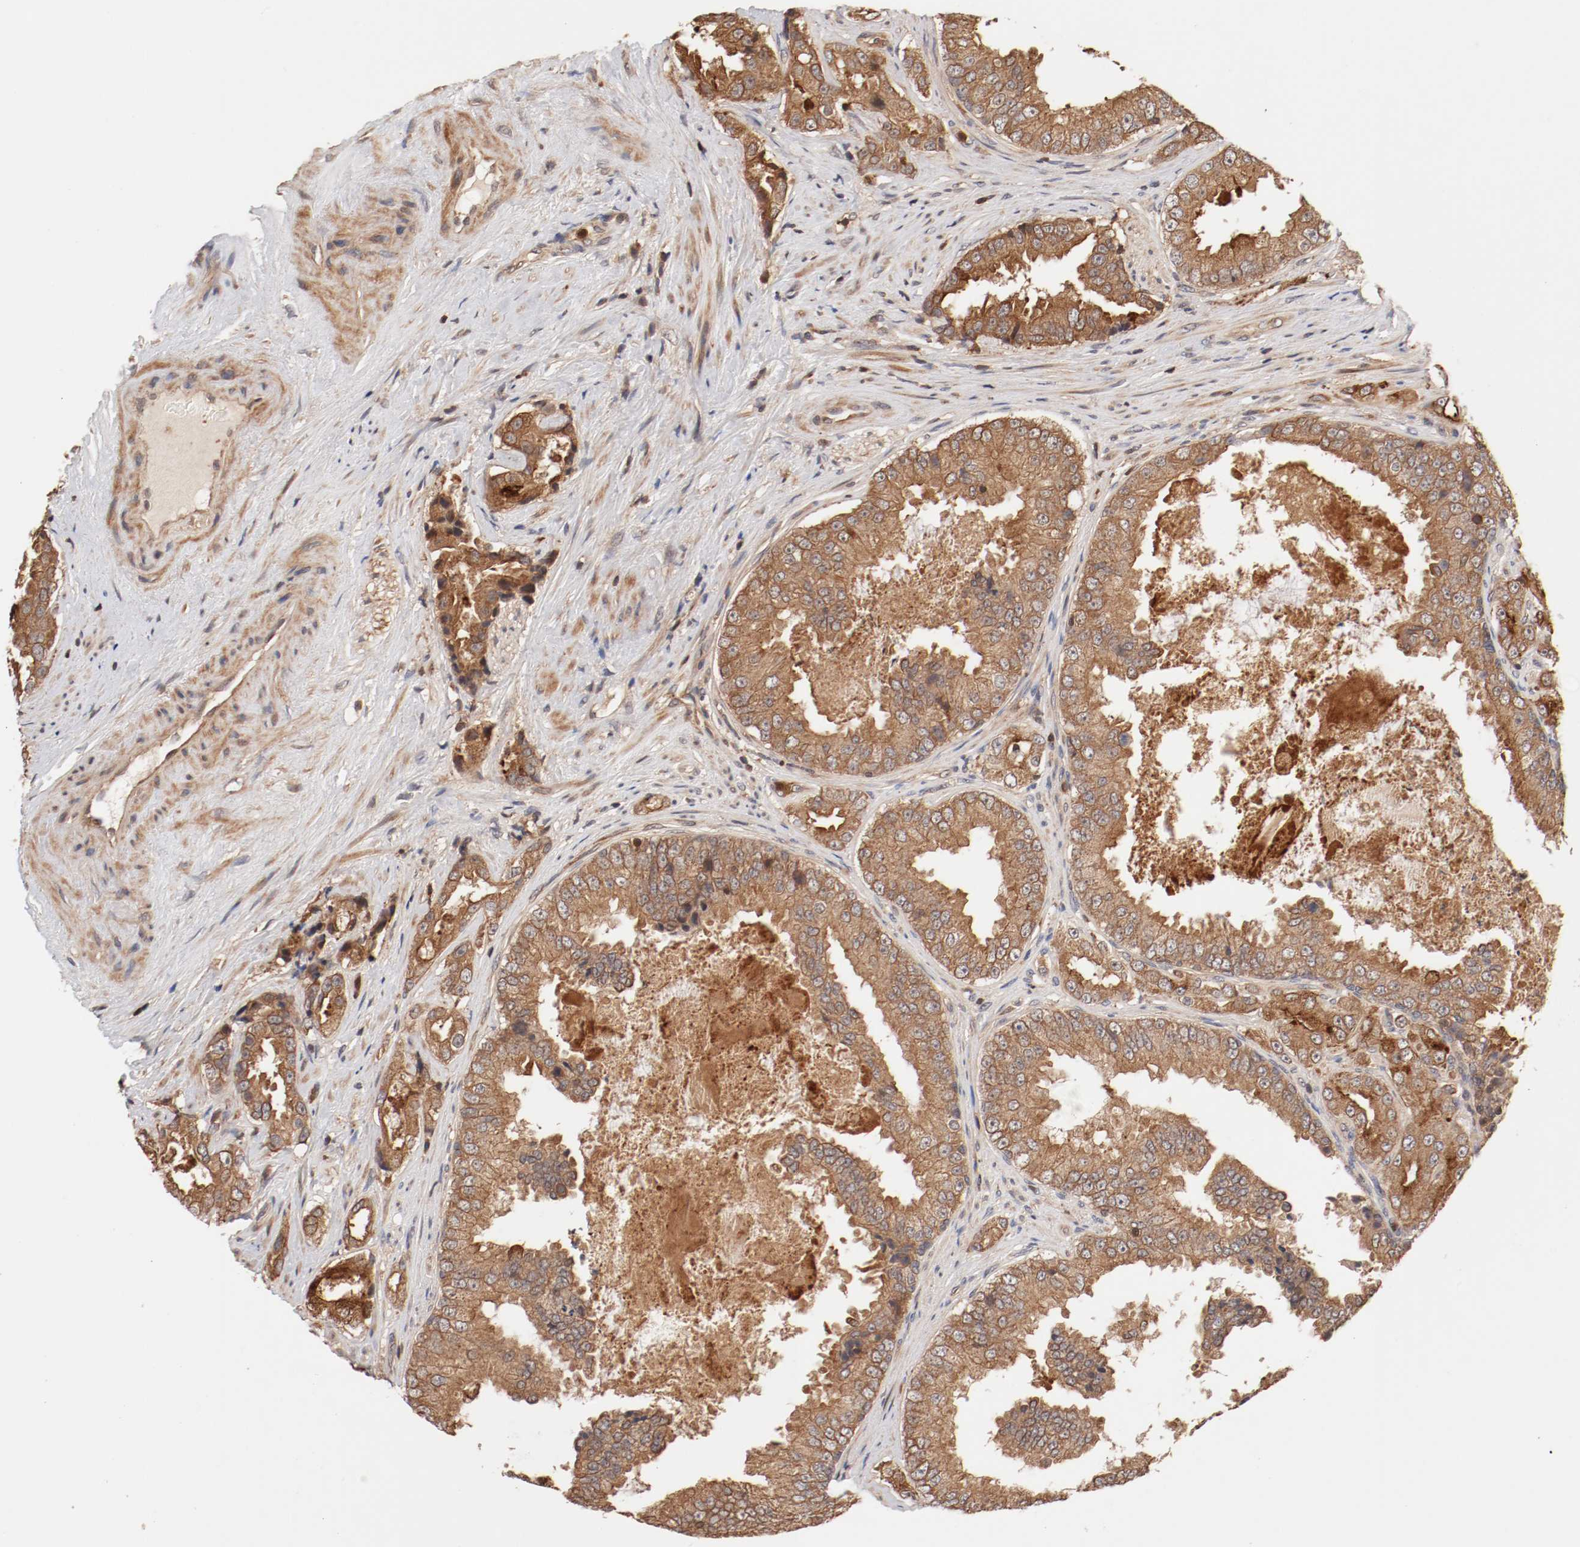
{"staining": {"intensity": "strong", "quantity": ">75%", "location": "cytoplasmic/membranous"}, "tissue": "prostate cancer", "cell_type": "Tumor cells", "image_type": "cancer", "snomed": [{"axis": "morphology", "description": "Adenocarcinoma, High grade"}, {"axis": "topography", "description": "Prostate"}], "caption": "Immunohistochemical staining of adenocarcinoma (high-grade) (prostate) displays high levels of strong cytoplasmic/membranous staining in about >75% of tumor cells.", "gene": "GUF1", "patient": {"sex": "male", "age": 73}}